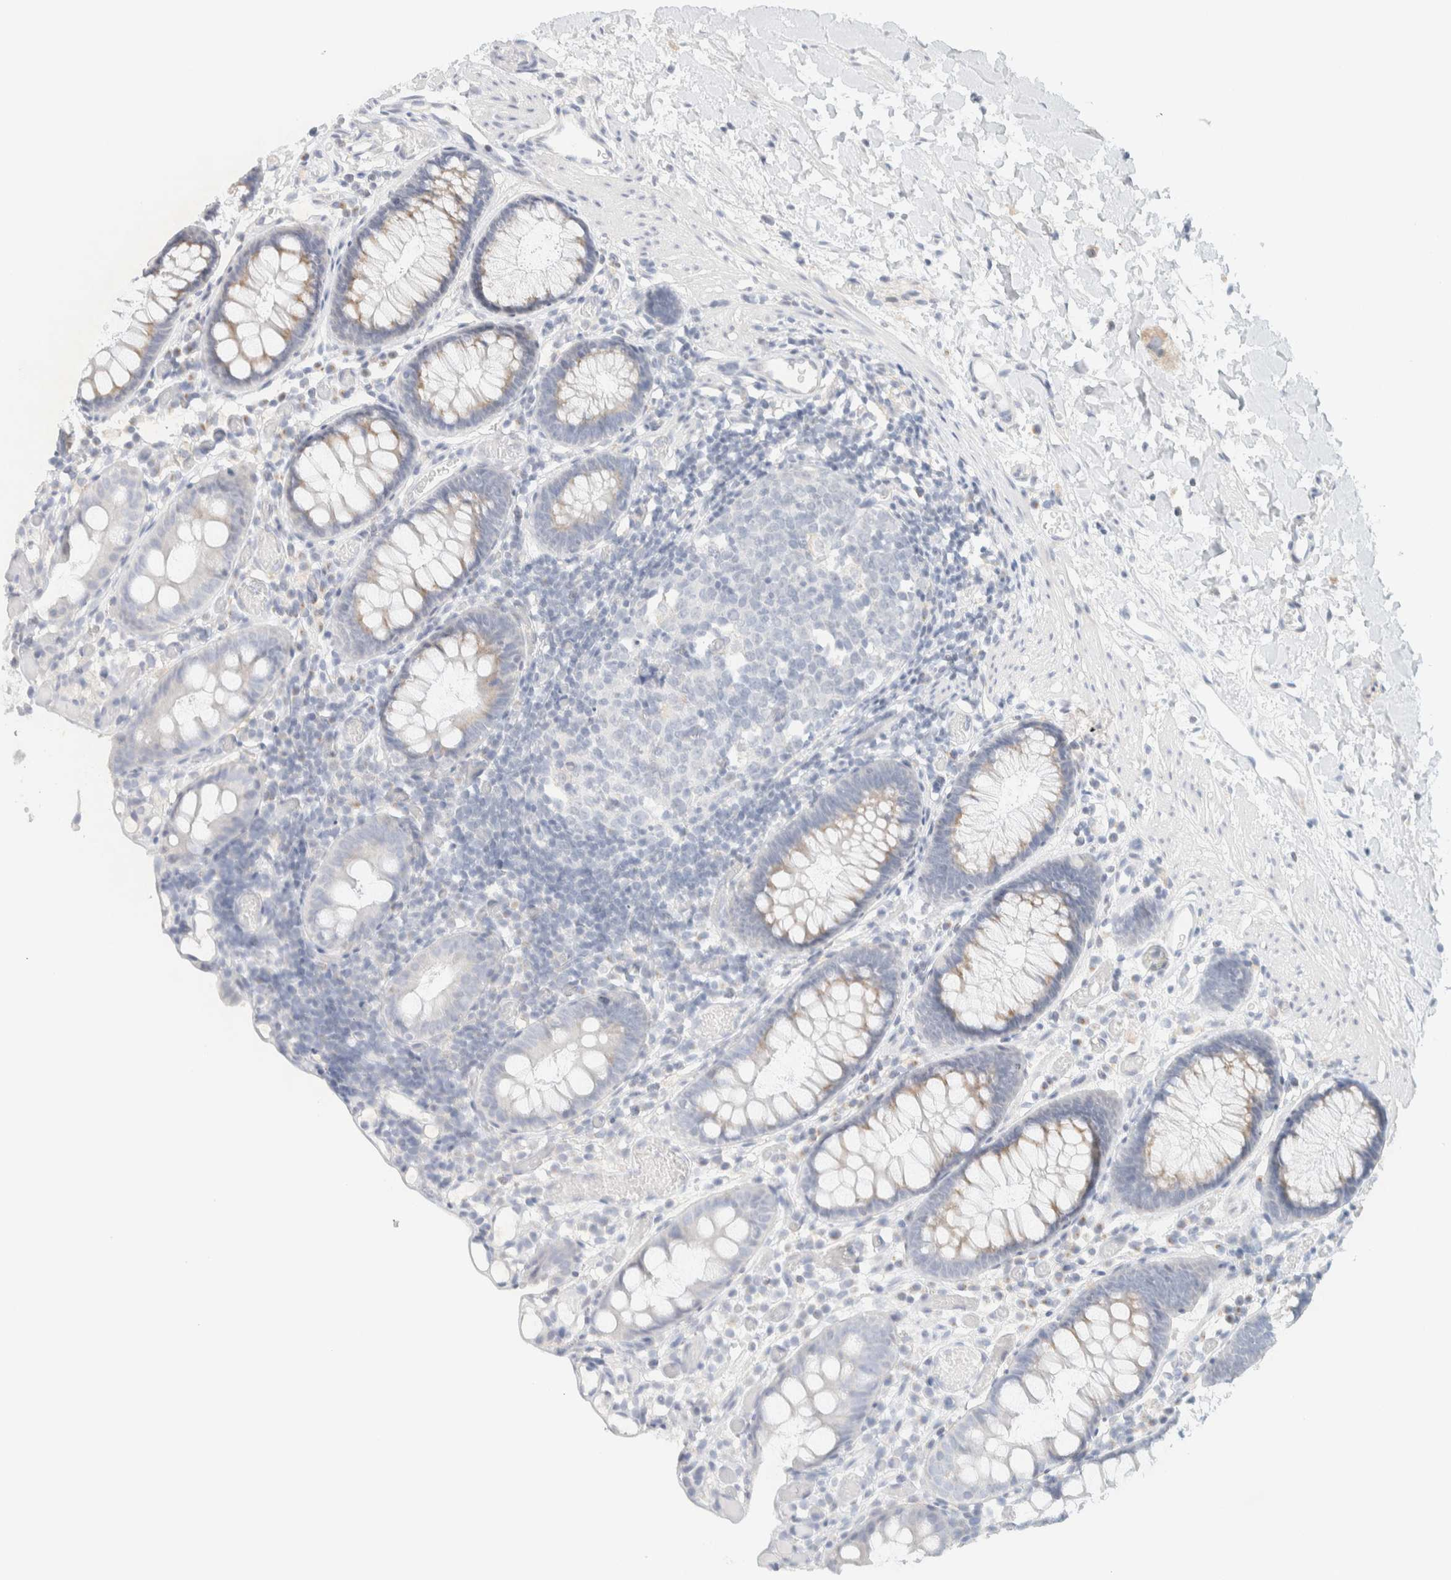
{"staining": {"intensity": "negative", "quantity": "none", "location": "none"}, "tissue": "colon", "cell_type": "Endothelial cells", "image_type": "normal", "snomed": [{"axis": "morphology", "description": "Normal tissue, NOS"}, {"axis": "topography", "description": "Colon"}], "caption": "IHC histopathology image of normal colon: colon stained with DAB demonstrates no significant protein staining in endothelial cells. (Stains: DAB (3,3'-diaminobenzidine) immunohistochemistry with hematoxylin counter stain, Microscopy: brightfield microscopy at high magnification).", "gene": "SPNS3", "patient": {"sex": "male", "age": 14}}